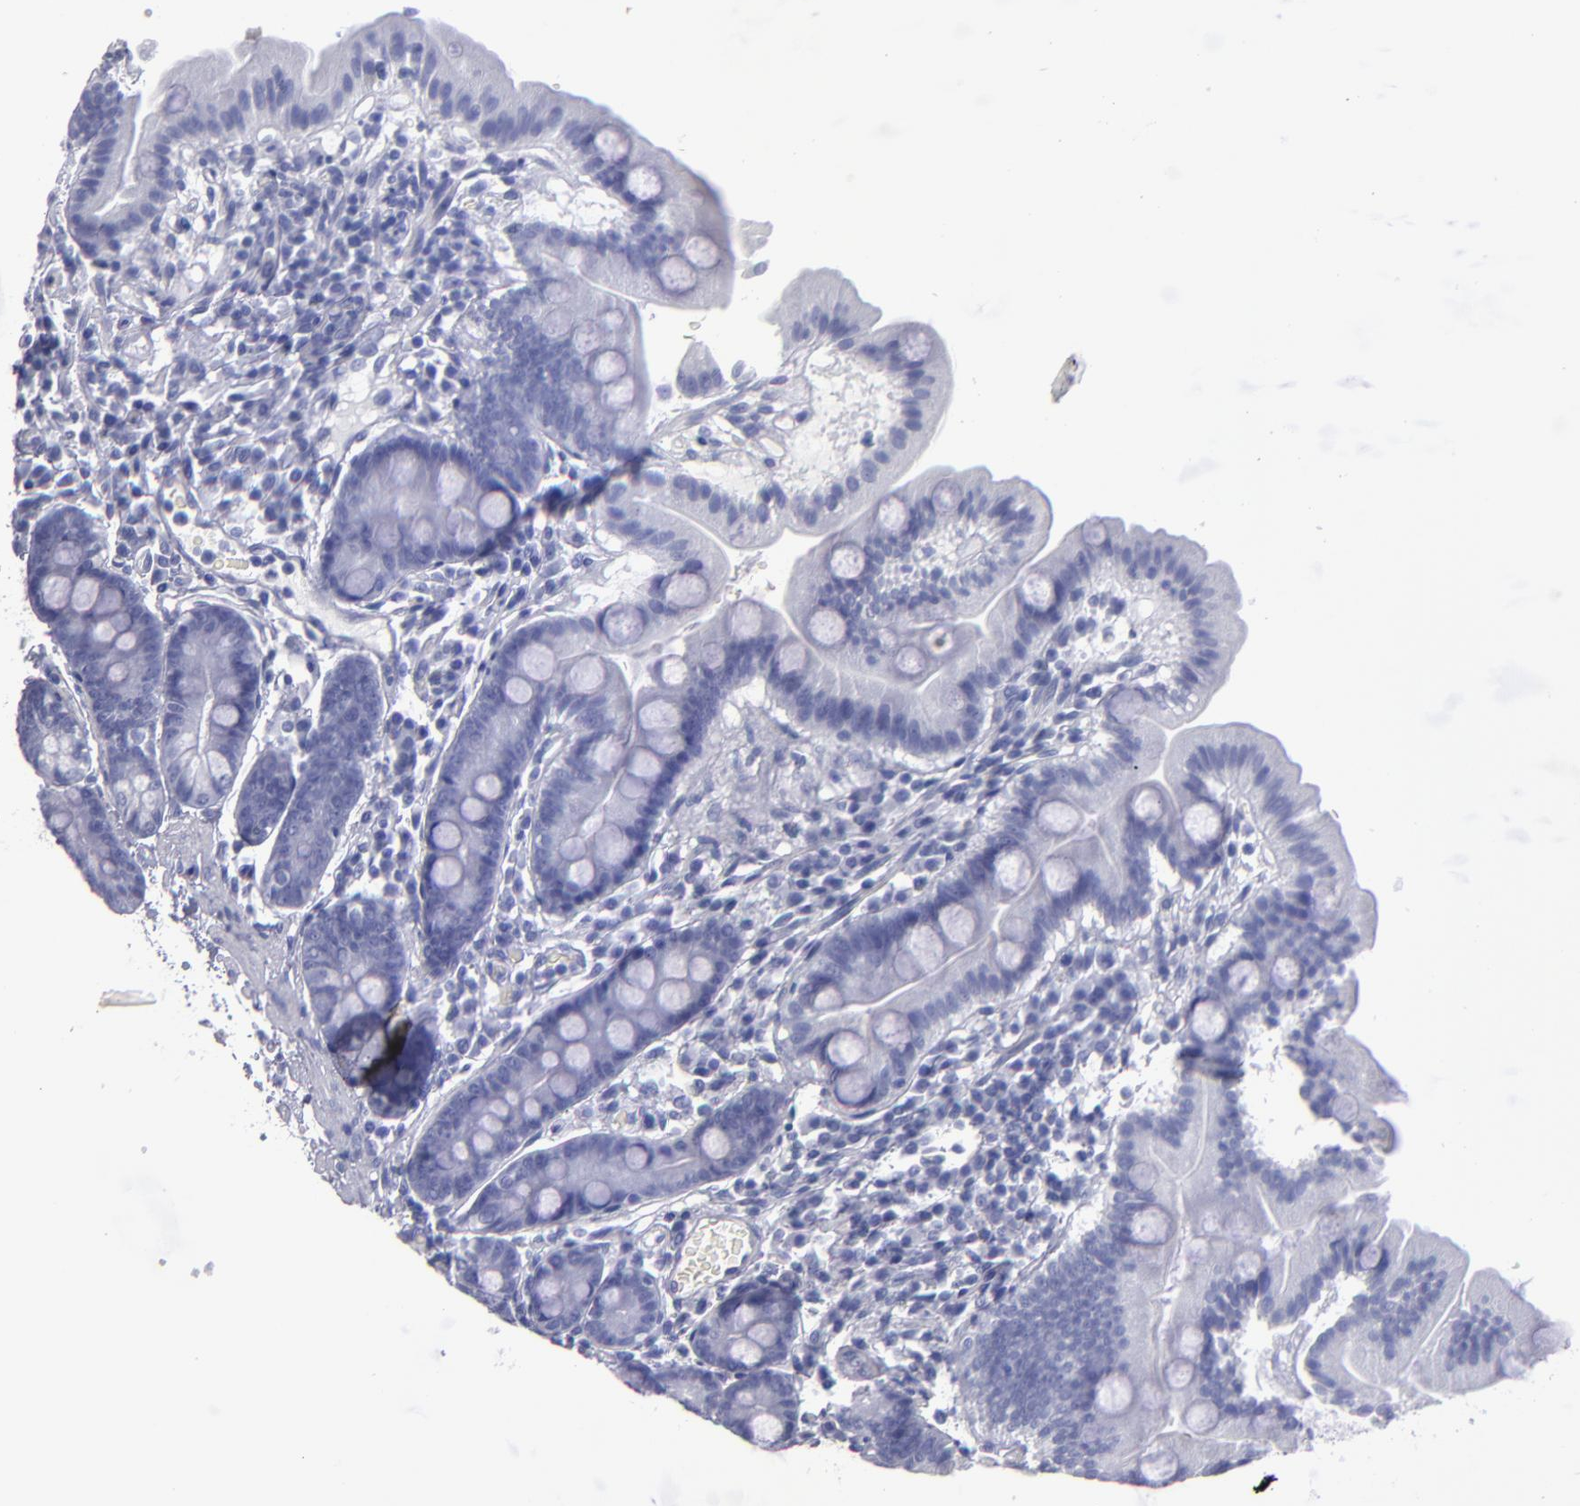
{"staining": {"intensity": "negative", "quantity": "none", "location": "none"}, "tissue": "duodenum", "cell_type": "Glandular cells", "image_type": "normal", "snomed": [{"axis": "morphology", "description": "Normal tissue, NOS"}, {"axis": "topography", "description": "Duodenum"}], "caption": "The immunohistochemistry (IHC) histopathology image has no significant expression in glandular cells of duodenum.", "gene": "MB", "patient": {"sex": "male", "age": 50}}